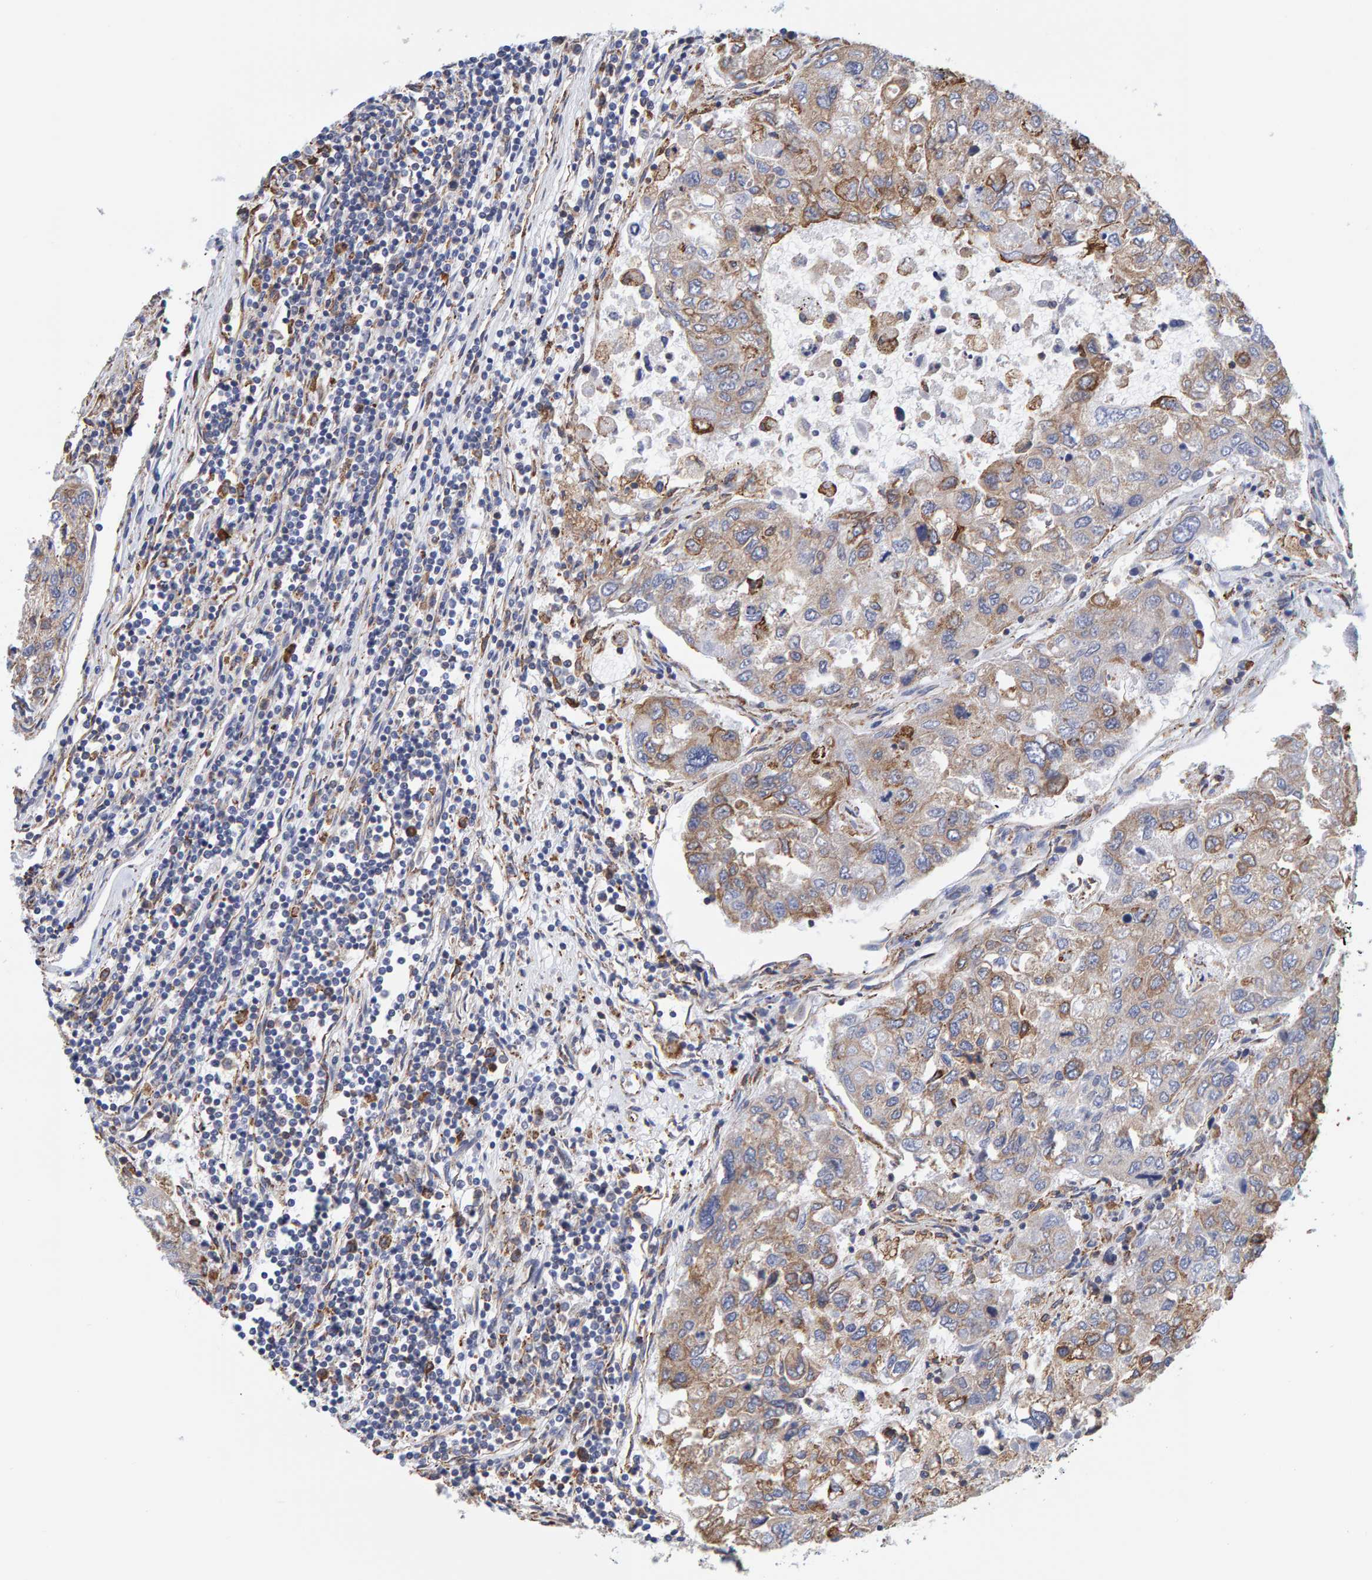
{"staining": {"intensity": "moderate", "quantity": "25%-75%", "location": "cytoplasmic/membranous"}, "tissue": "urothelial cancer", "cell_type": "Tumor cells", "image_type": "cancer", "snomed": [{"axis": "morphology", "description": "Urothelial carcinoma, High grade"}, {"axis": "topography", "description": "Lymph node"}, {"axis": "topography", "description": "Urinary bladder"}], "caption": "This micrograph reveals IHC staining of human high-grade urothelial carcinoma, with medium moderate cytoplasmic/membranous positivity in about 25%-75% of tumor cells.", "gene": "SGPL1", "patient": {"sex": "male", "age": 51}}